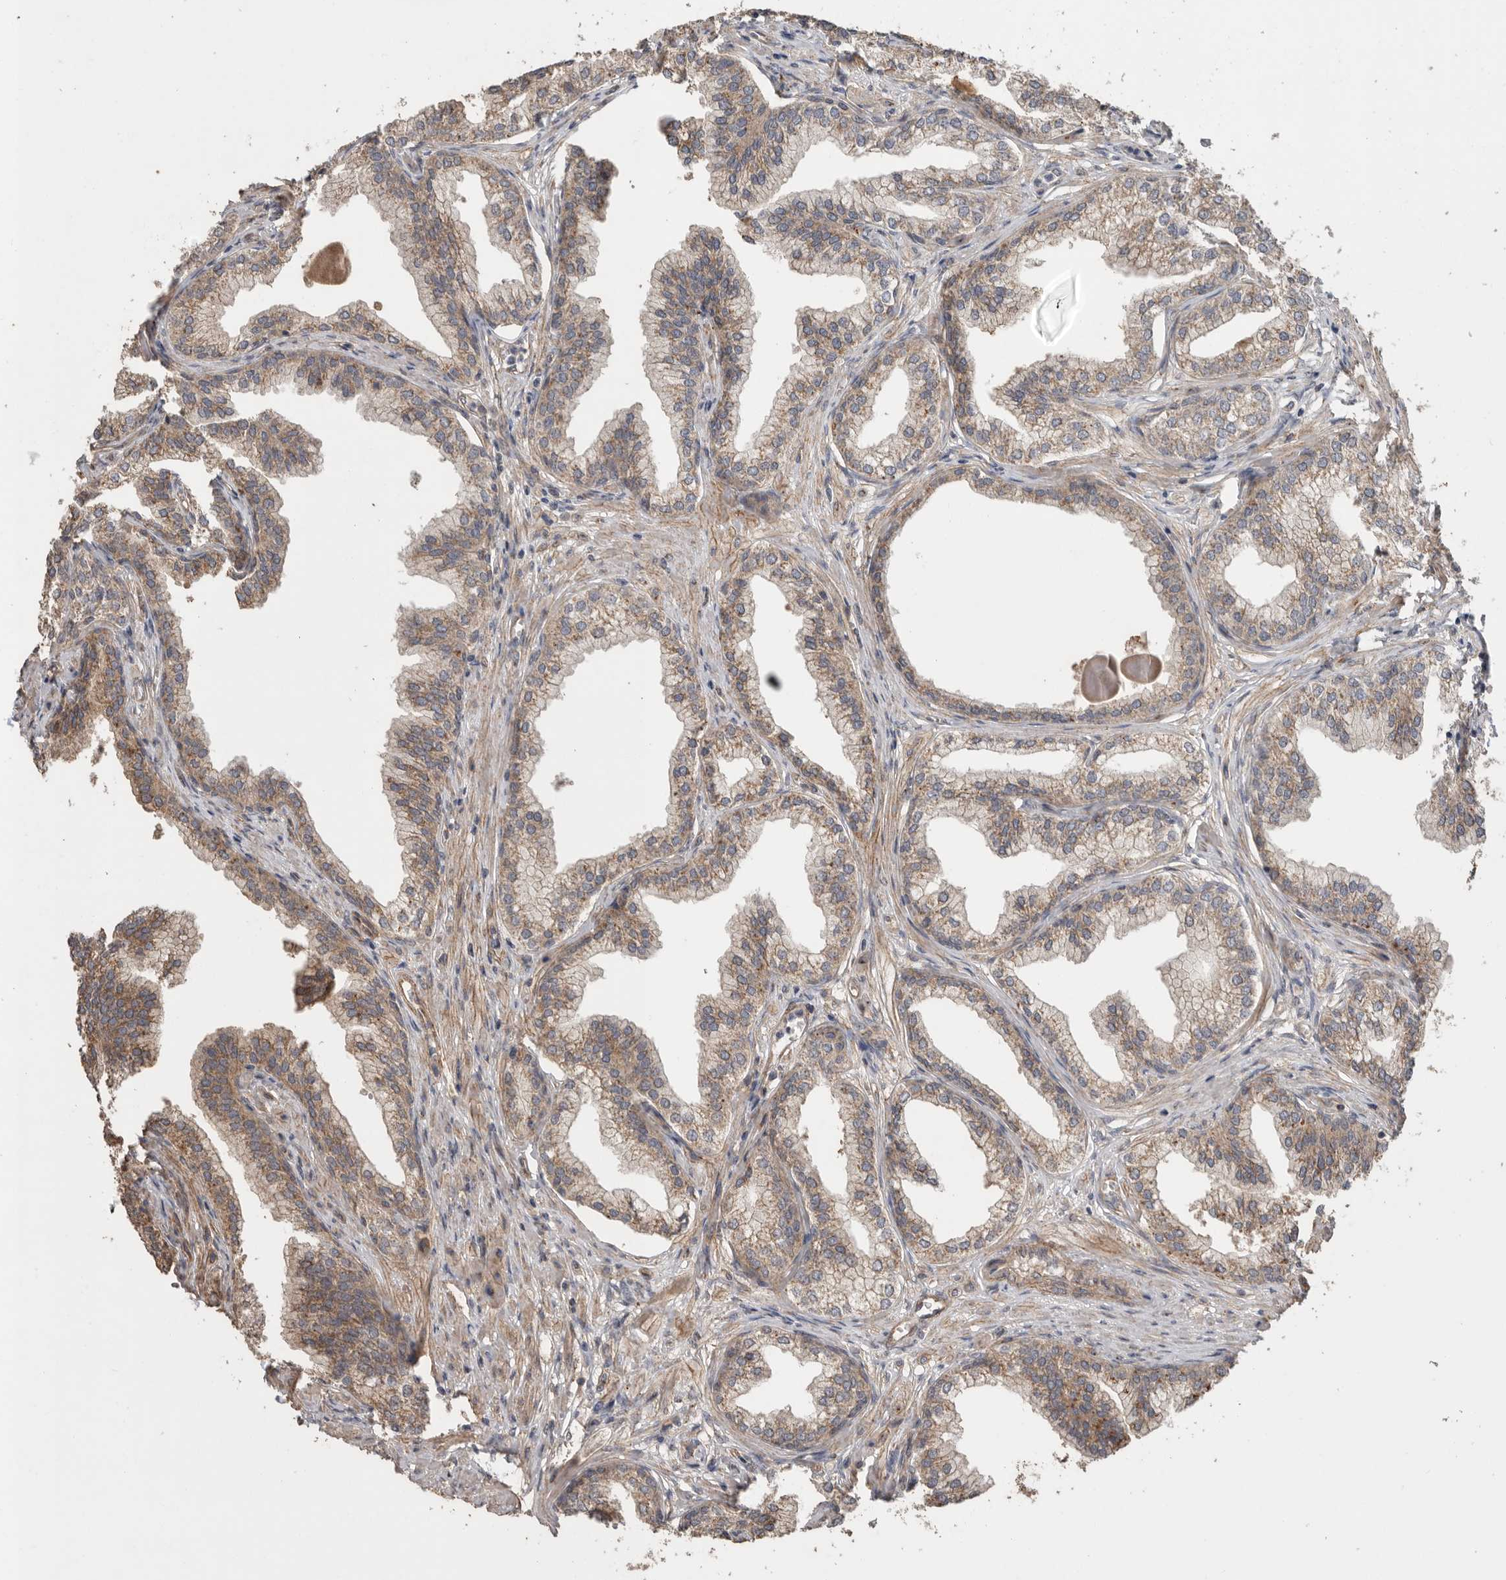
{"staining": {"intensity": "moderate", "quantity": ">75%", "location": "cytoplasmic/membranous"}, "tissue": "prostate", "cell_type": "Glandular cells", "image_type": "normal", "snomed": [{"axis": "morphology", "description": "Normal tissue, NOS"}, {"axis": "morphology", "description": "Urothelial carcinoma, Low grade"}, {"axis": "topography", "description": "Urinary bladder"}, {"axis": "topography", "description": "Prostate"}], "caption": "Approximately >75% of glandular cells in unremarkable prostate show moderate cytoplasmic/membranous protein staining as visualized by brown immunohistochemical staining.", "gene": "PODXL2", "patient": {"sex": "male", "age": 60}}